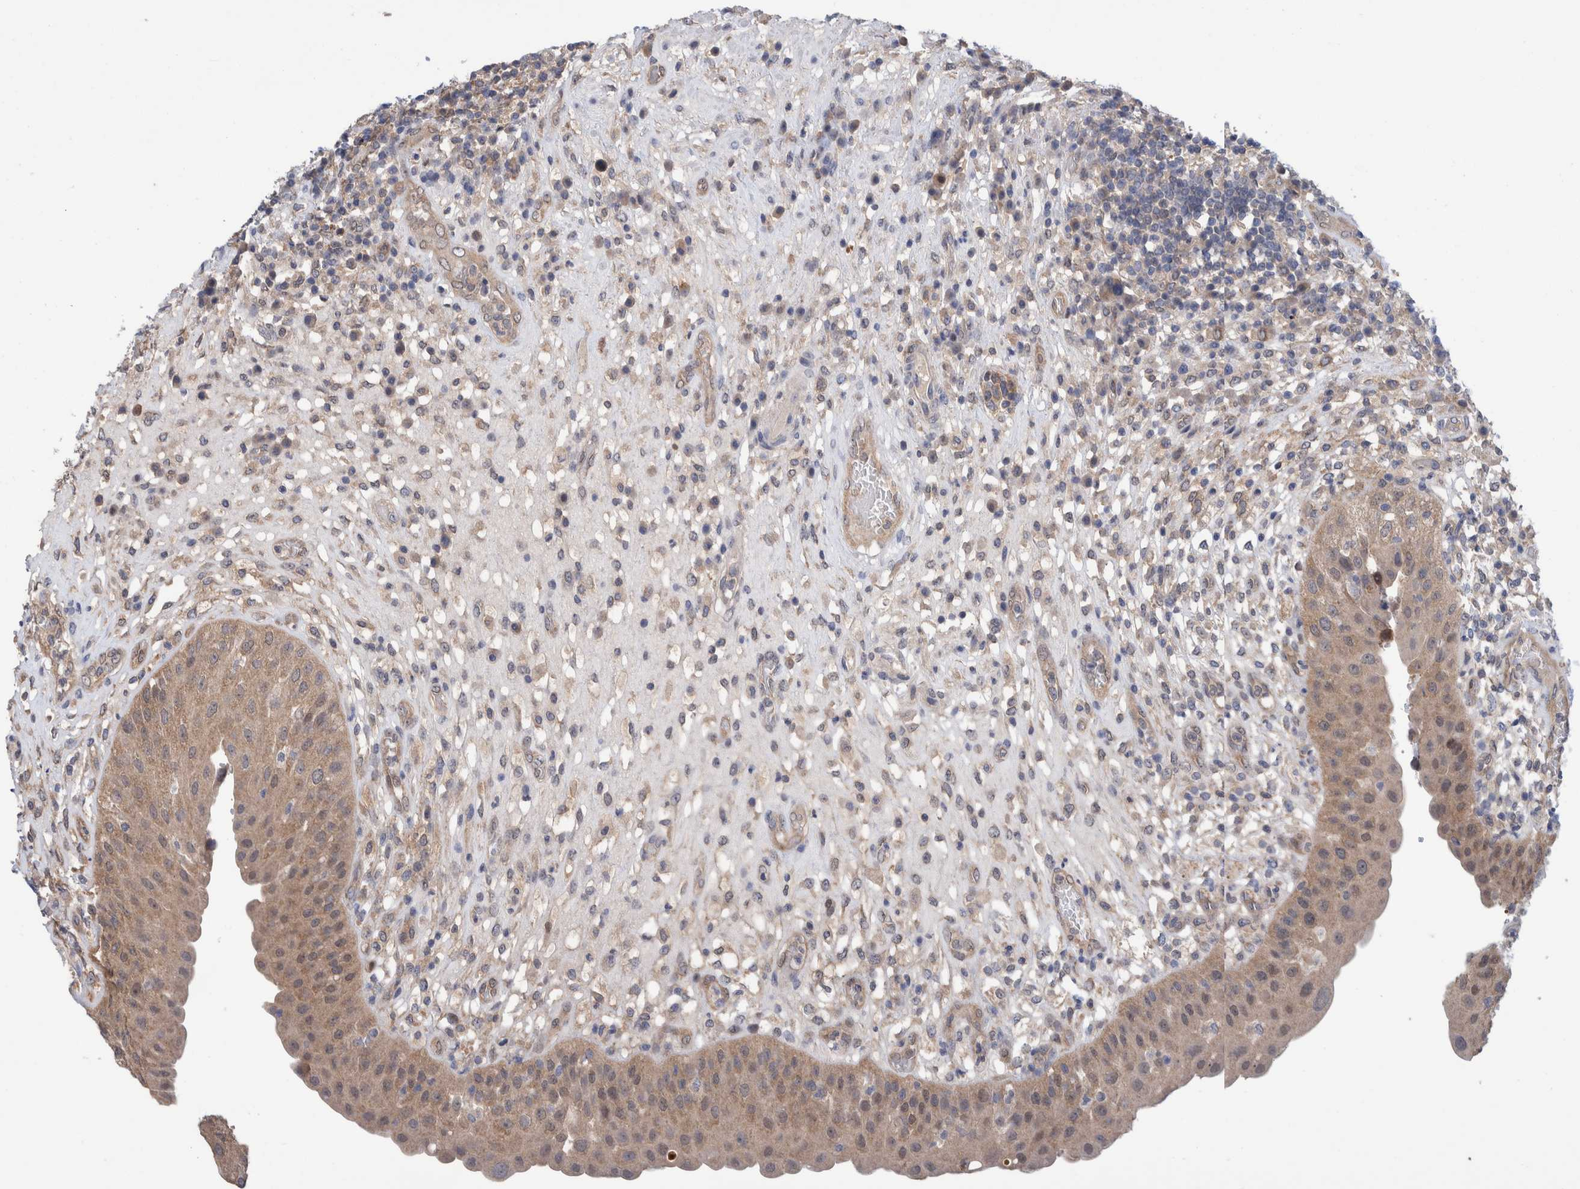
{"staining": {"intensity": "strong", "quantity": ">75%", "location": "cytoplasmic/membranous"}, "tissue": "urinary bladder", "cell_type": "Urothelial cells", "image_type": "normal", "snomed": [{"axis": "morphology", "description": "Normal tissue, NOS"}, {"axis": "topography", "description": "Urinary bladder"}], "caption": "Protein expression analysis of normal urinary bladder demonstrates strong cytoplasmic/membranous expression in about >75% of urothelial cells. (DAB (3,3'-diaminobenzidine) IHC, brown staining for protein, blue staining for nuclei).", "gene": "PFAS", "patient": {"sex": "female", "age": 62}}